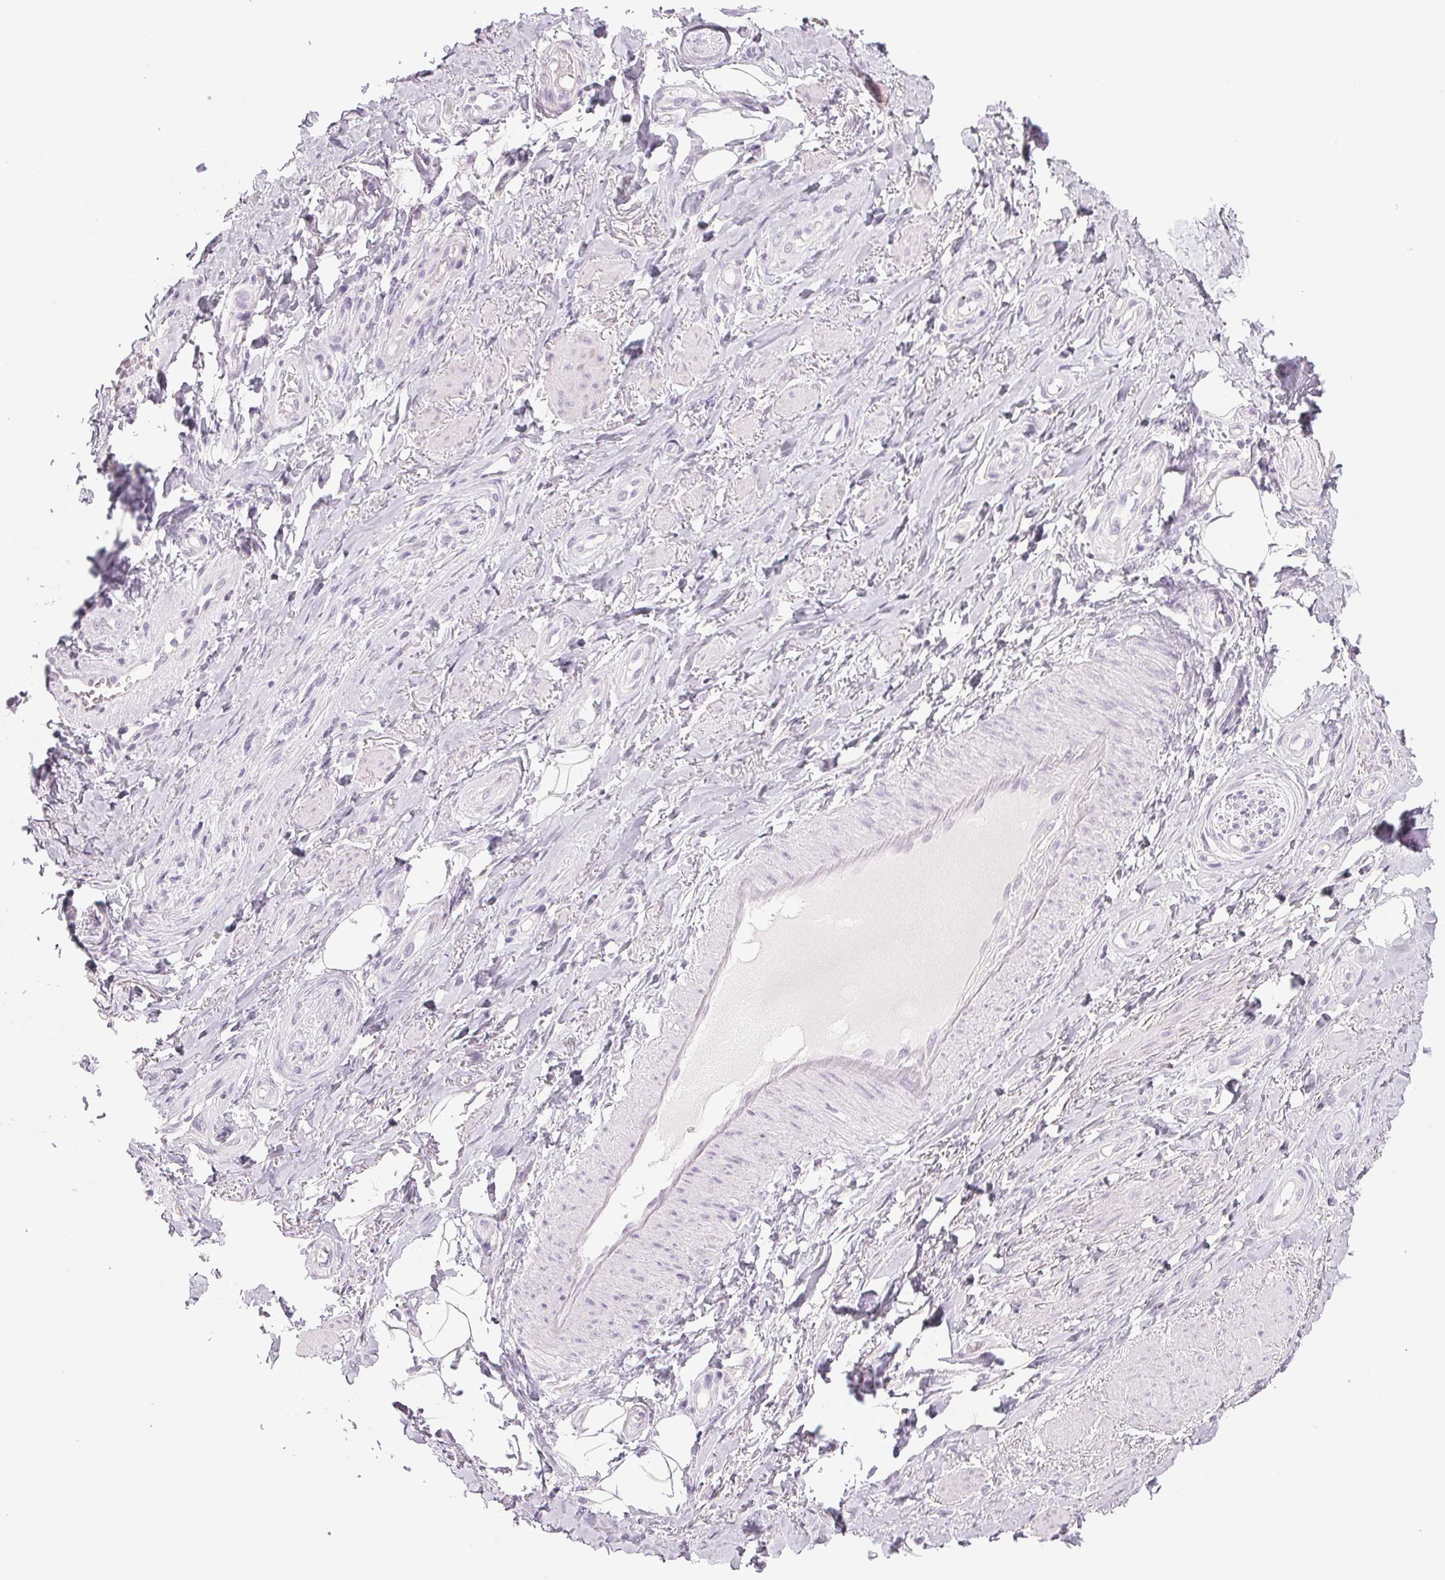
{"staining": {"intensity": "negative", "quantity": "none", "location": "none"}, "tissue": "adipose tissue", "cell_type": "Adipocytes", "image_type": "normal", "snomed": [{"axis": "morphology", "description": "Normal tissue, NOS"}, {"axis": "topography", "description": "Anal"}, {"axis": "topography", "description": "Peripheral nerve tissue"}], "caption": "Immunohistochemistry (IHC) image of benign adipose tissue stained for a protein (brown), which displays no expression in adipocytes.", "gene": "COL7A1", "patient": {"sex": "male", "age": 53}}